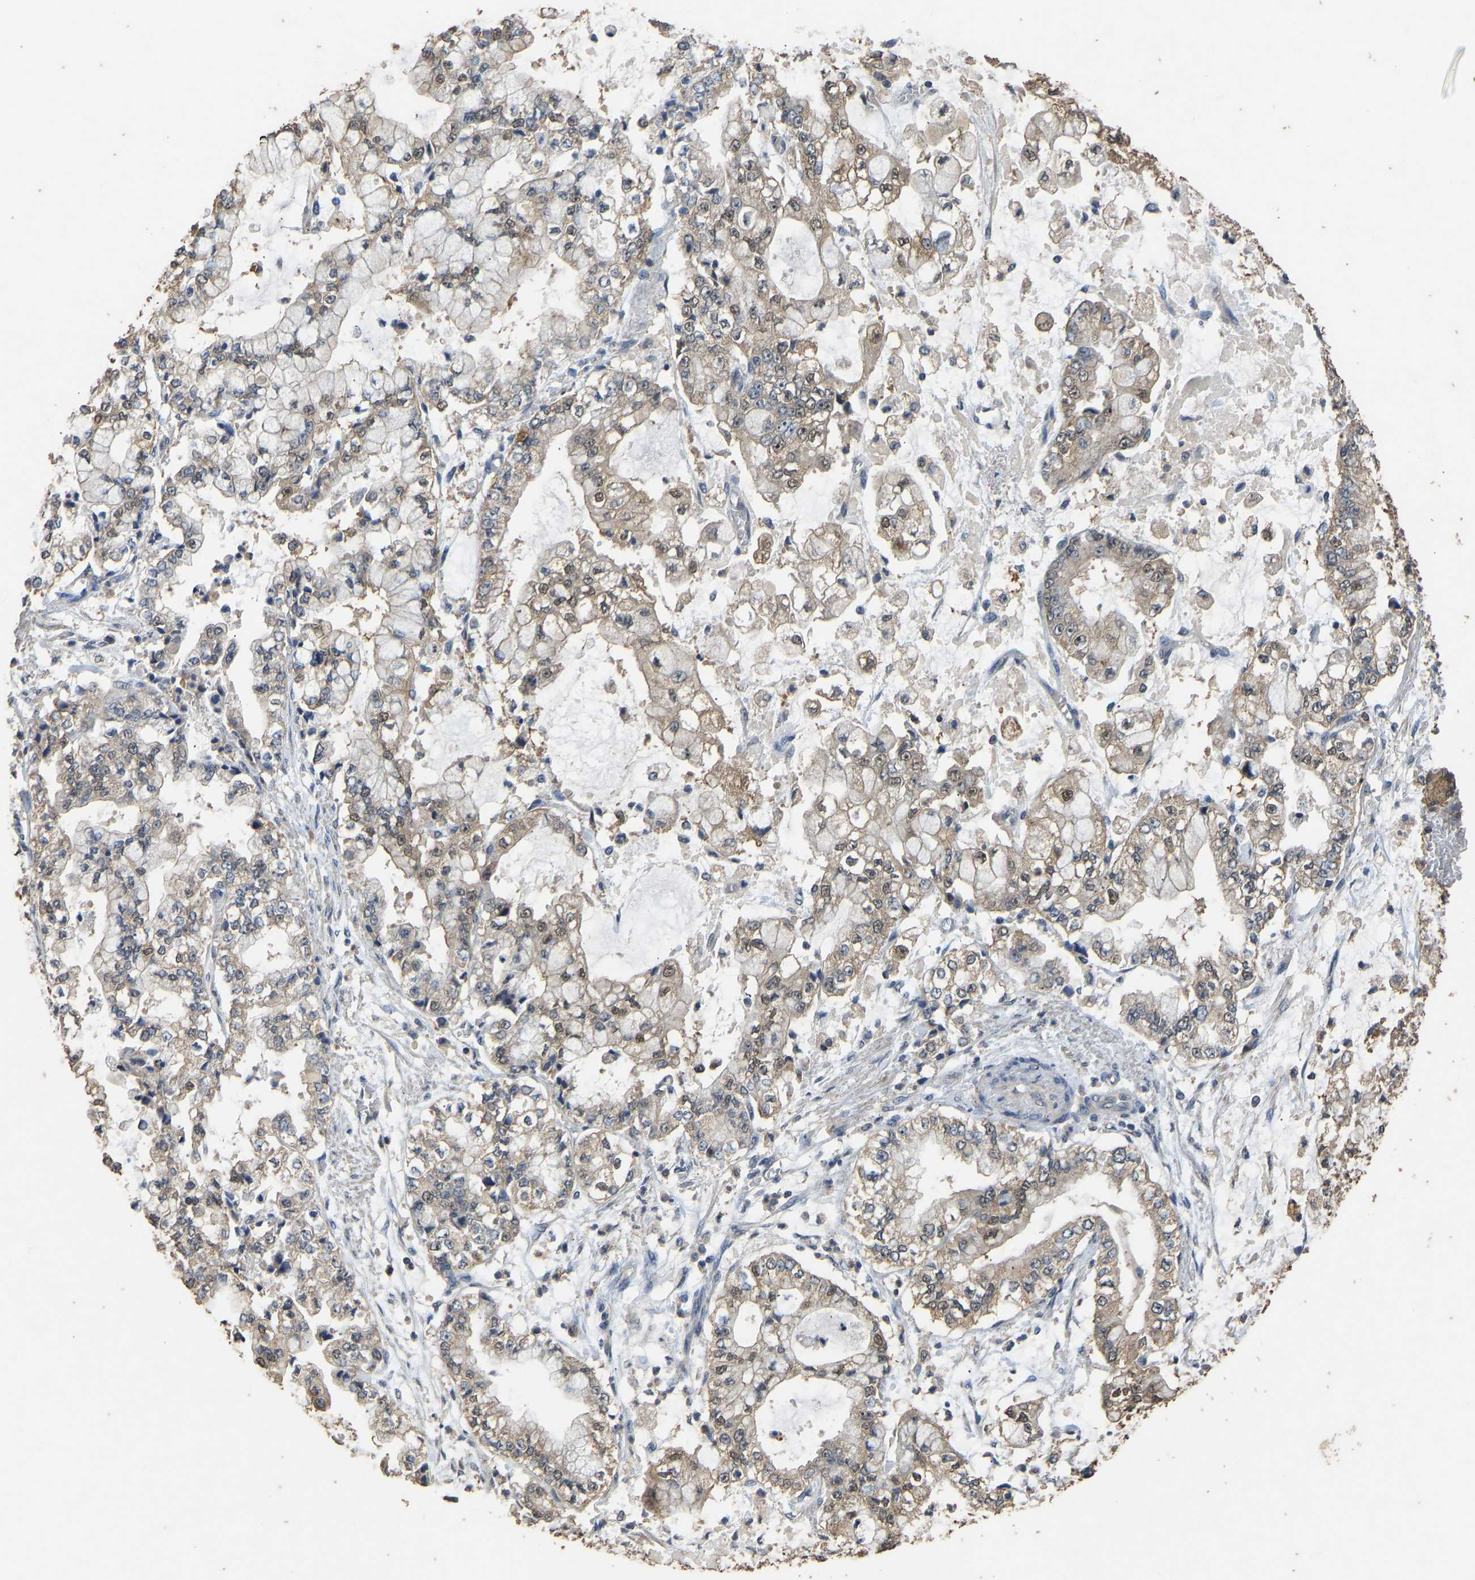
{"staining": {"intensity": "moderate", "quantity": "25%-75%", "location": "cytoplasmic/membranous,nuclear"}, "tissue": "stomach cancer", "cell_type": "Tumor cells", "image_type": "cancer", "snomed": [{"axis": "morphology", "description": "Adenocarcinoma, NOS"}, {"axis": "topography", "description": "Stomach"}], "caption": "Human adenocarcinoma (stomach) stained with a protein marker demonstrates moderate staining in tumor cells.", "gene": "CIDEC", "patient": {"sex": "male", "age": 76}}